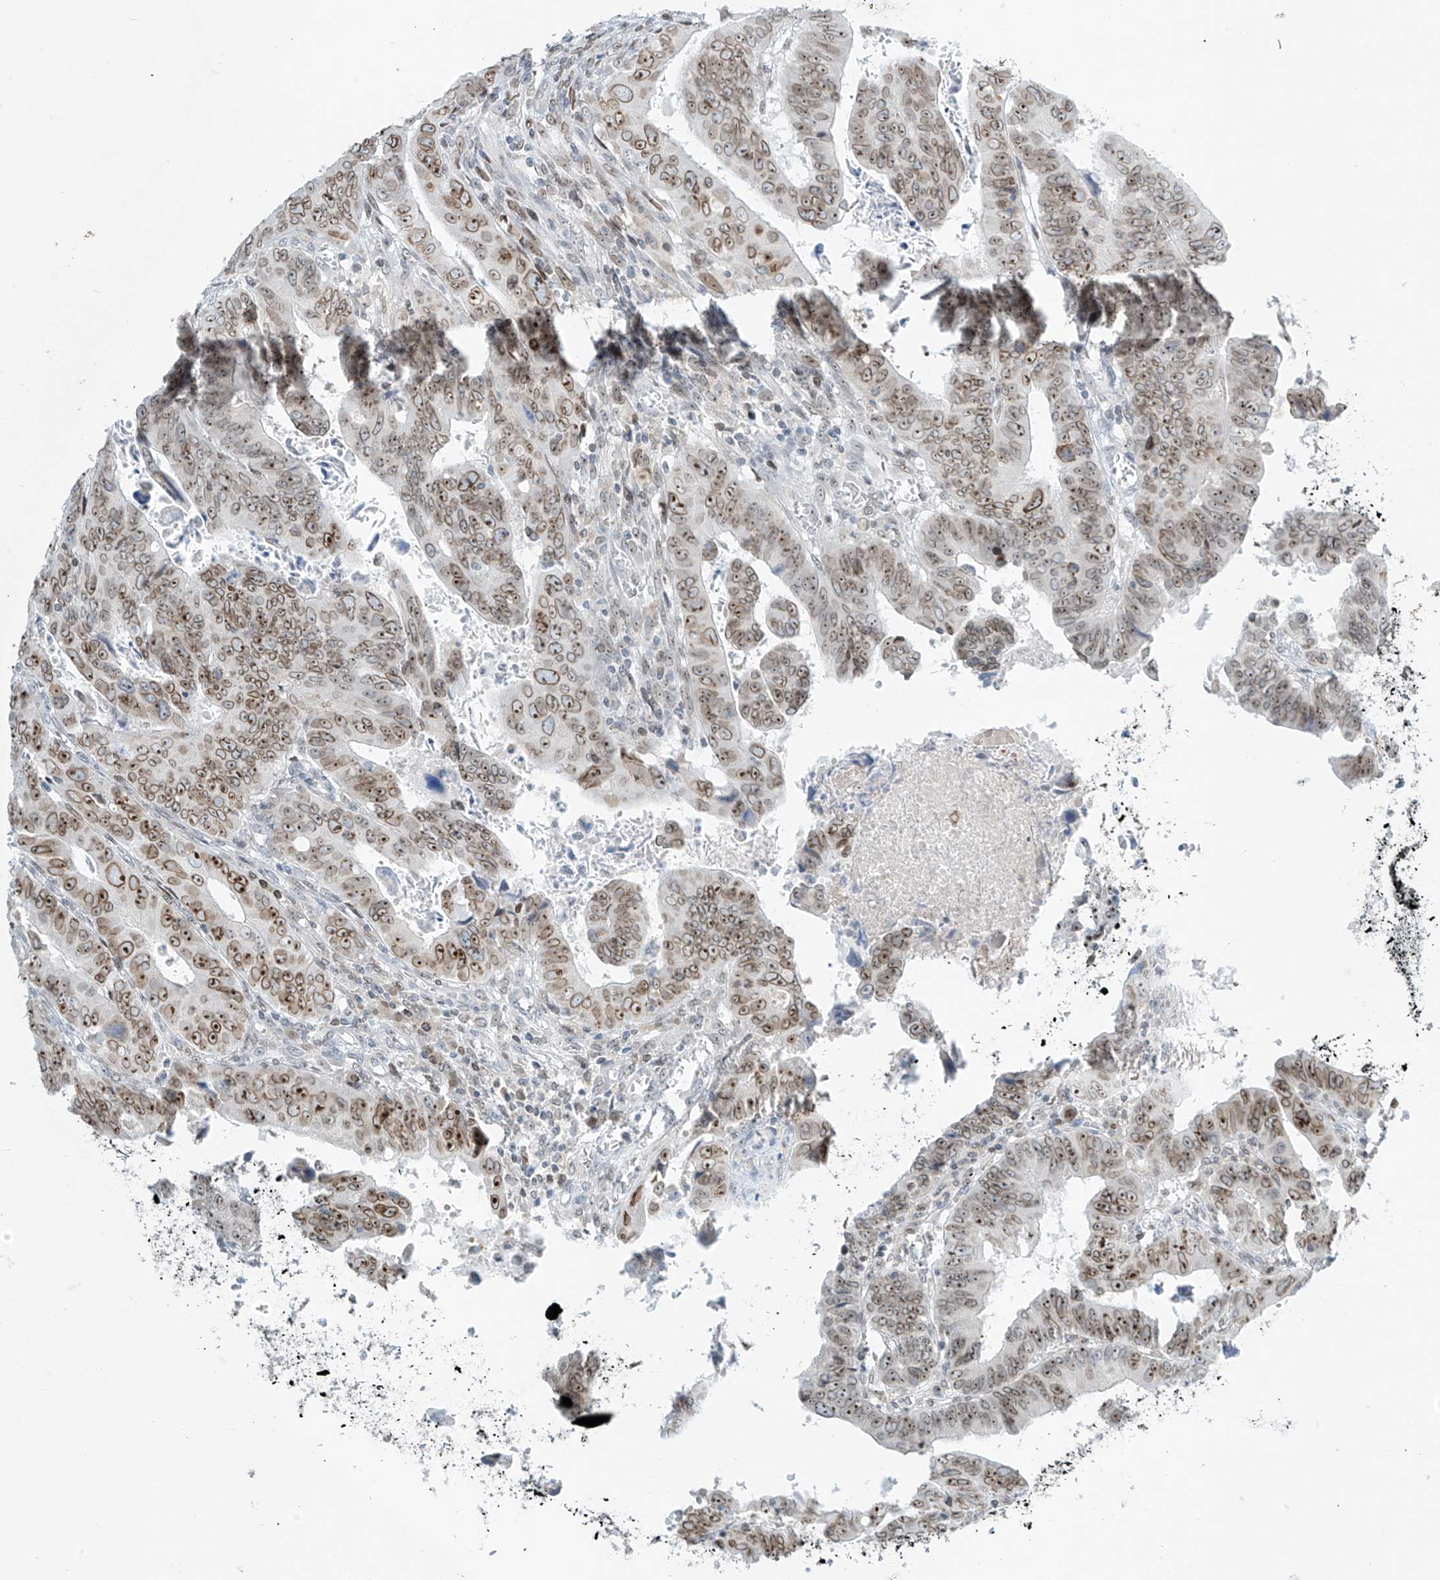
{"staining": {"intensity": "moderate", "quantity": ">75%", "location": "cytoplasmic/membranous,nuclear"}, "tissue": "colorectal cancer", "cell_type": "Tumor cells", "image_type": "cancer", "snomed": [{"axis": "morphology", "description": "Normal tissue, NOS"}, {"axis": "morphology", "description": "Adenocarcinoma, NOS"}, {"axis": "topography", "description": "Rectum"}], "caption": "A brown stain shows moderate cytoplasmic/membranous and nuclear expression of a protein in adenocarcinoma (colorectal) tumor cells.", "gene": "SAMD15", "patient": {"sex": "female", "age": 65}}